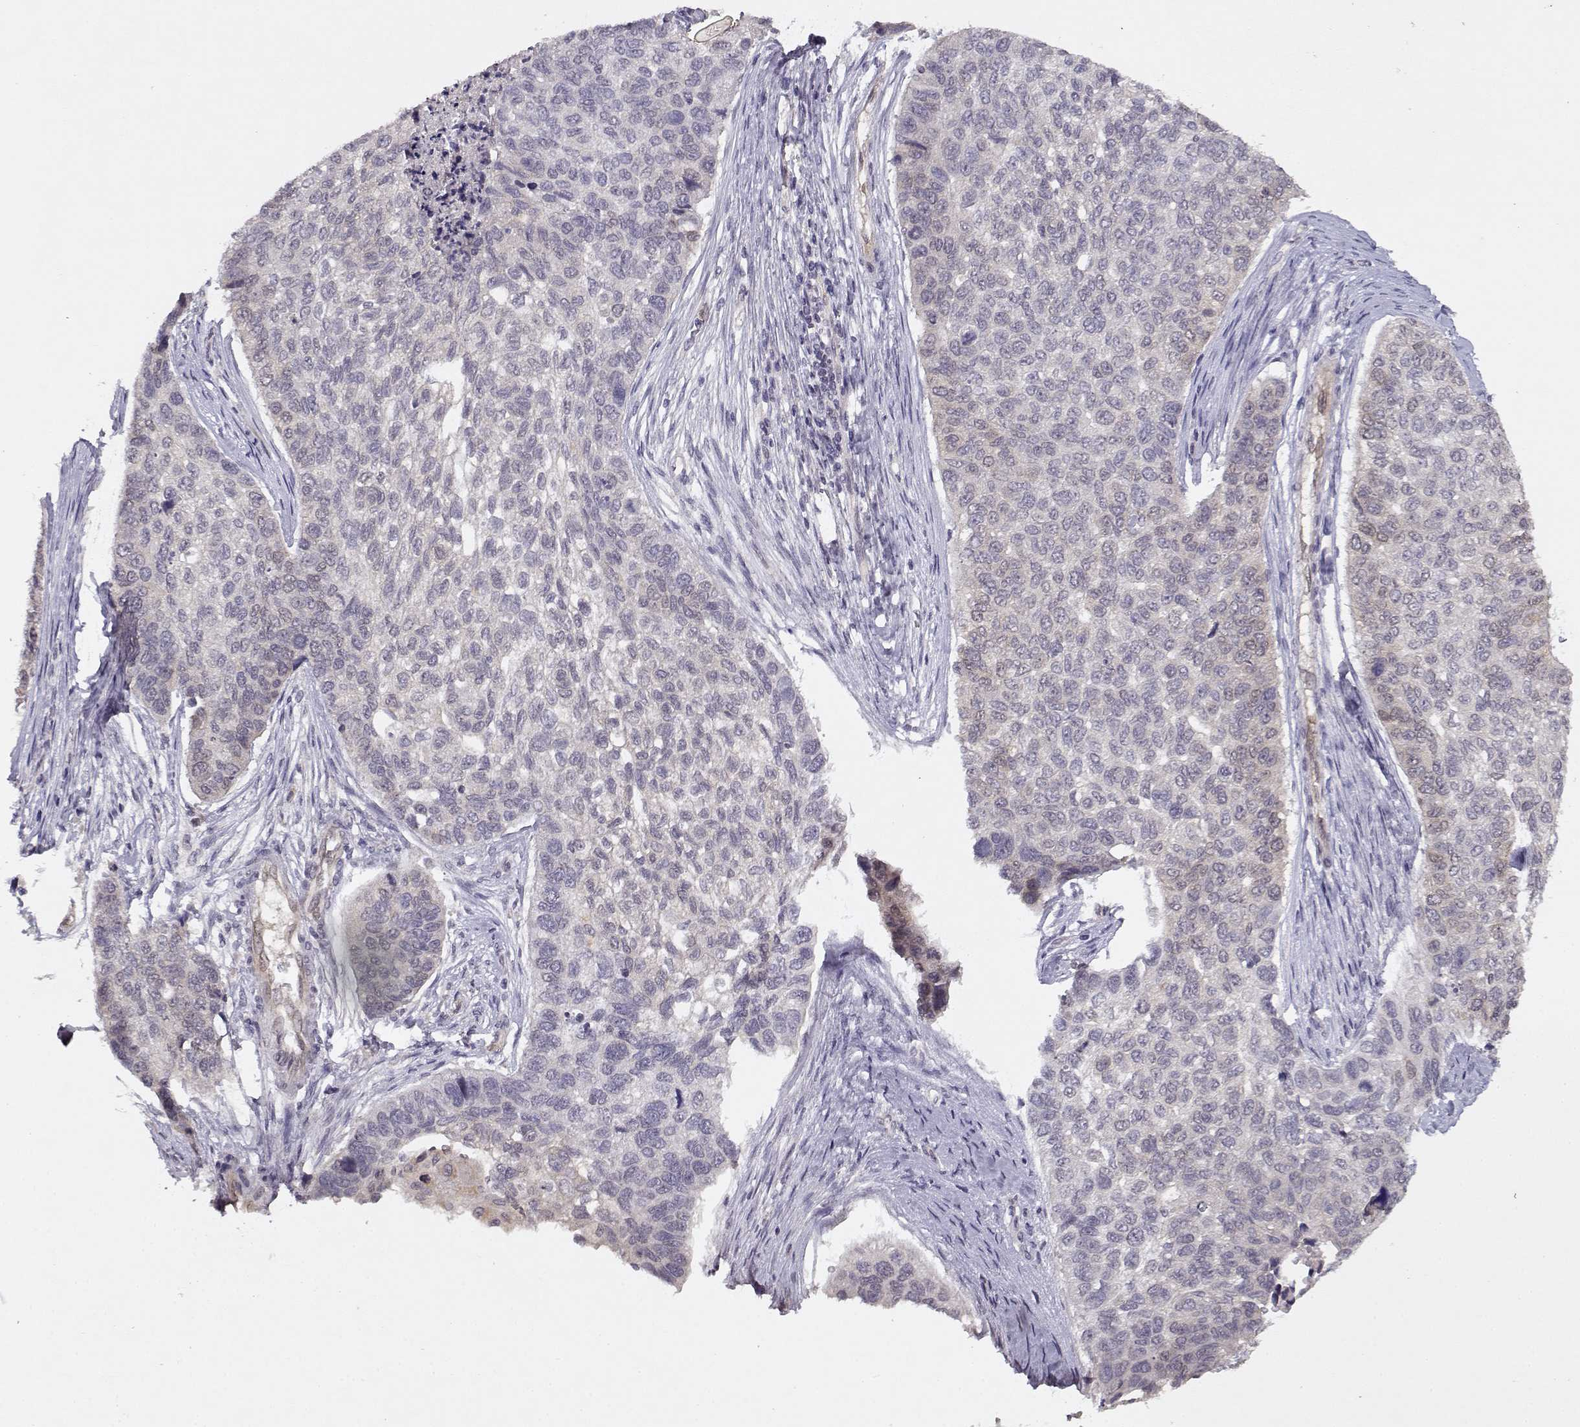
{"staining": {"intensity": "negative", "quantity": "none", "location": "none"}, "tissue": "lung cancer", "cell_type": "Tumor cells", "image_type": "cancer", "snomed": [{"axis": "morphology", "description": "Squamous cell carcinoma, NOS"}, {"axis": "topography", "description": "Lung"}], "caption": "Lung cancer stained for a protein using immunohistochemistry shows no positivity tumor cells.", "gene": "BMX", "patient": {"sex": "male", "age": 69}}